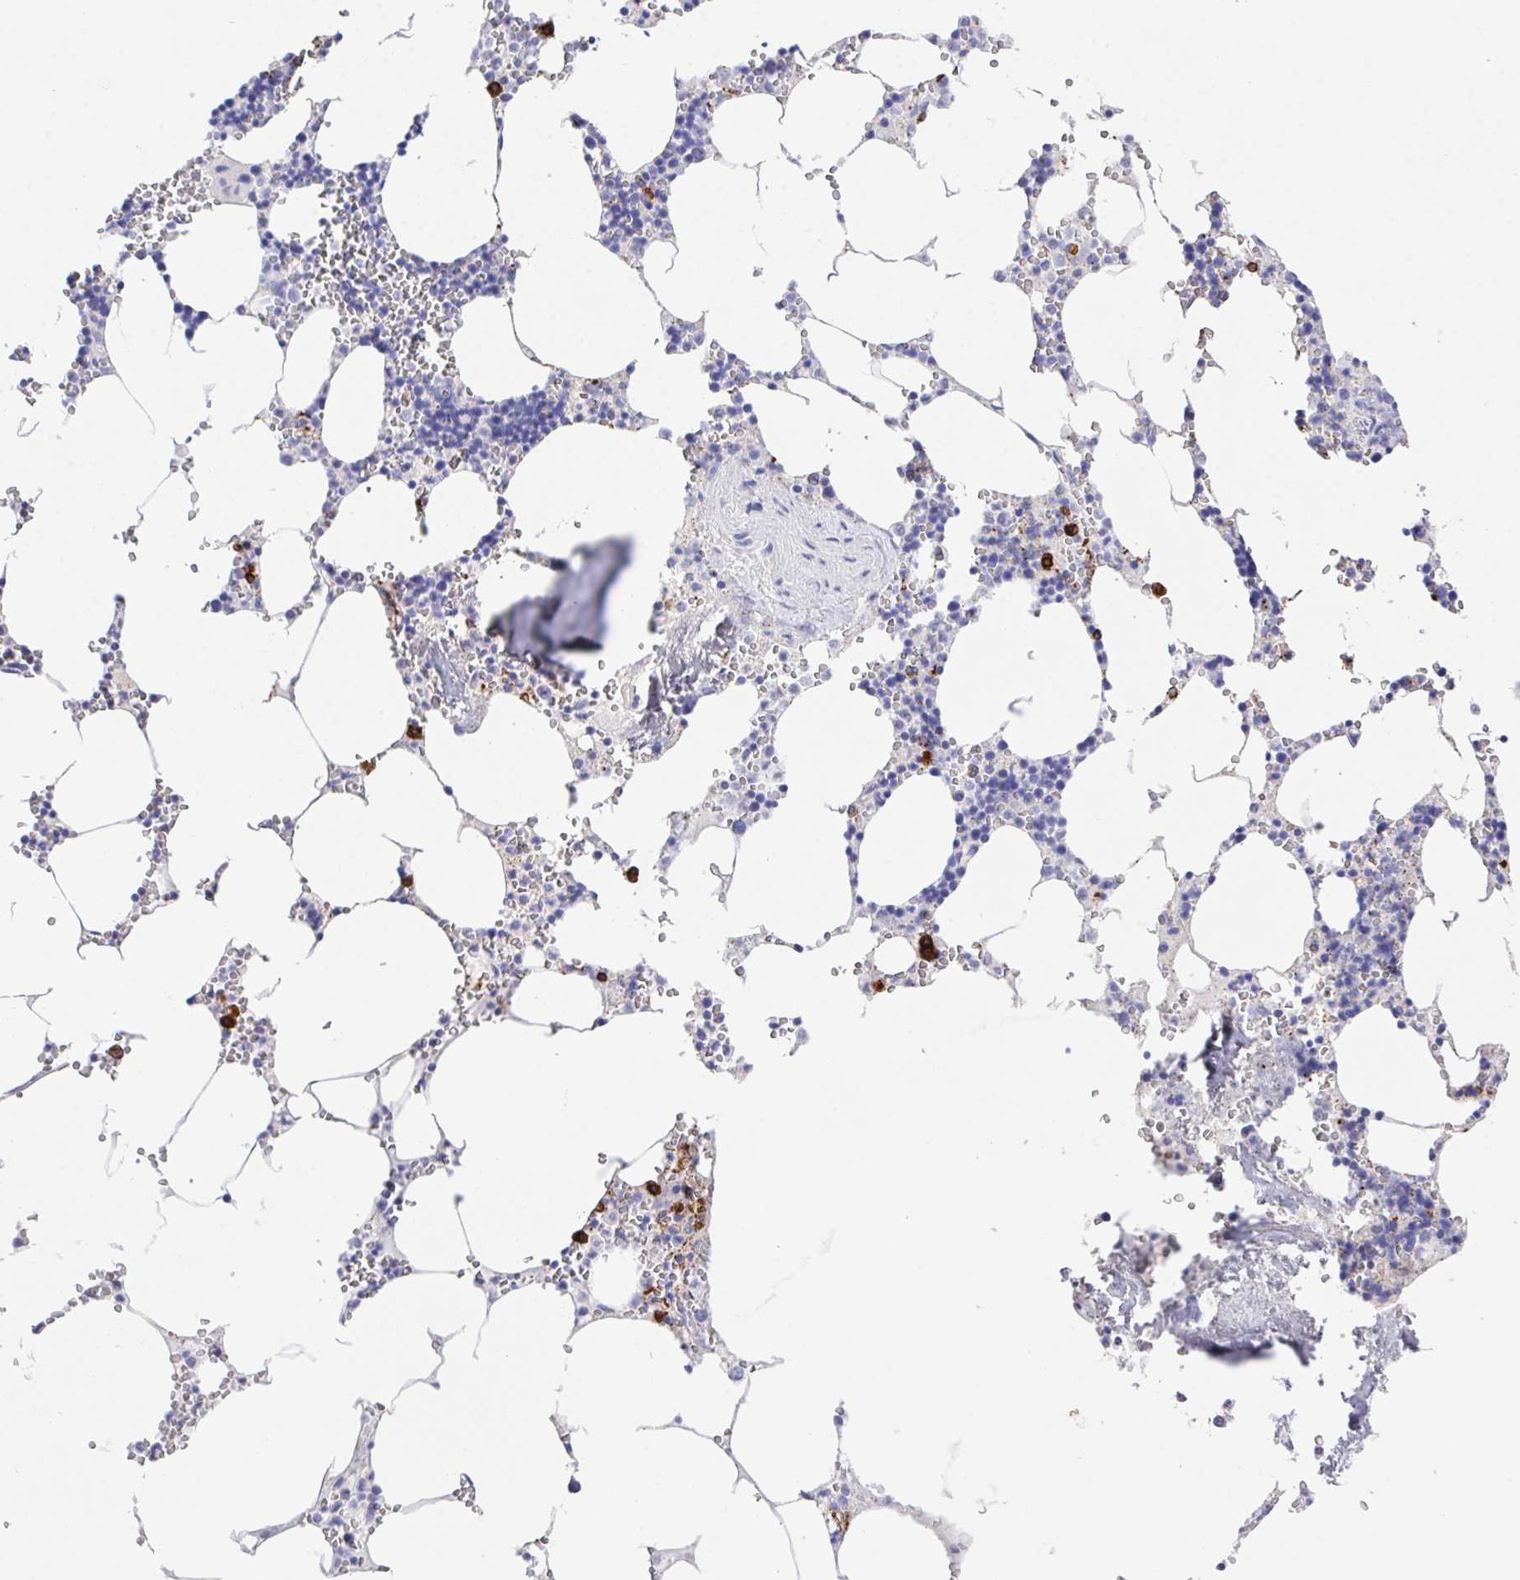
{"staining": {"intensity": "strong", "quantity": "<25%", "location": "cytoplasmic/membranous"}, "tissue": "bone marrow", "cell_type": "Hematopoietic cells", "image_type": "normal", "snomed": [{"axis": "morphology", "description": "Normal tissue, NOS"}, {"axis": "topography", "description": "Bone marrow"}], "caption": "The histopathology image exhibits immunohistochemical staining of unremarkable bone marrow. There is strong cytoplasmic/membranous positivity is identified in about <25% of hematopoietic cells.", "gene": "PRG3", "patient": {"sex": "male", "age": 54}}